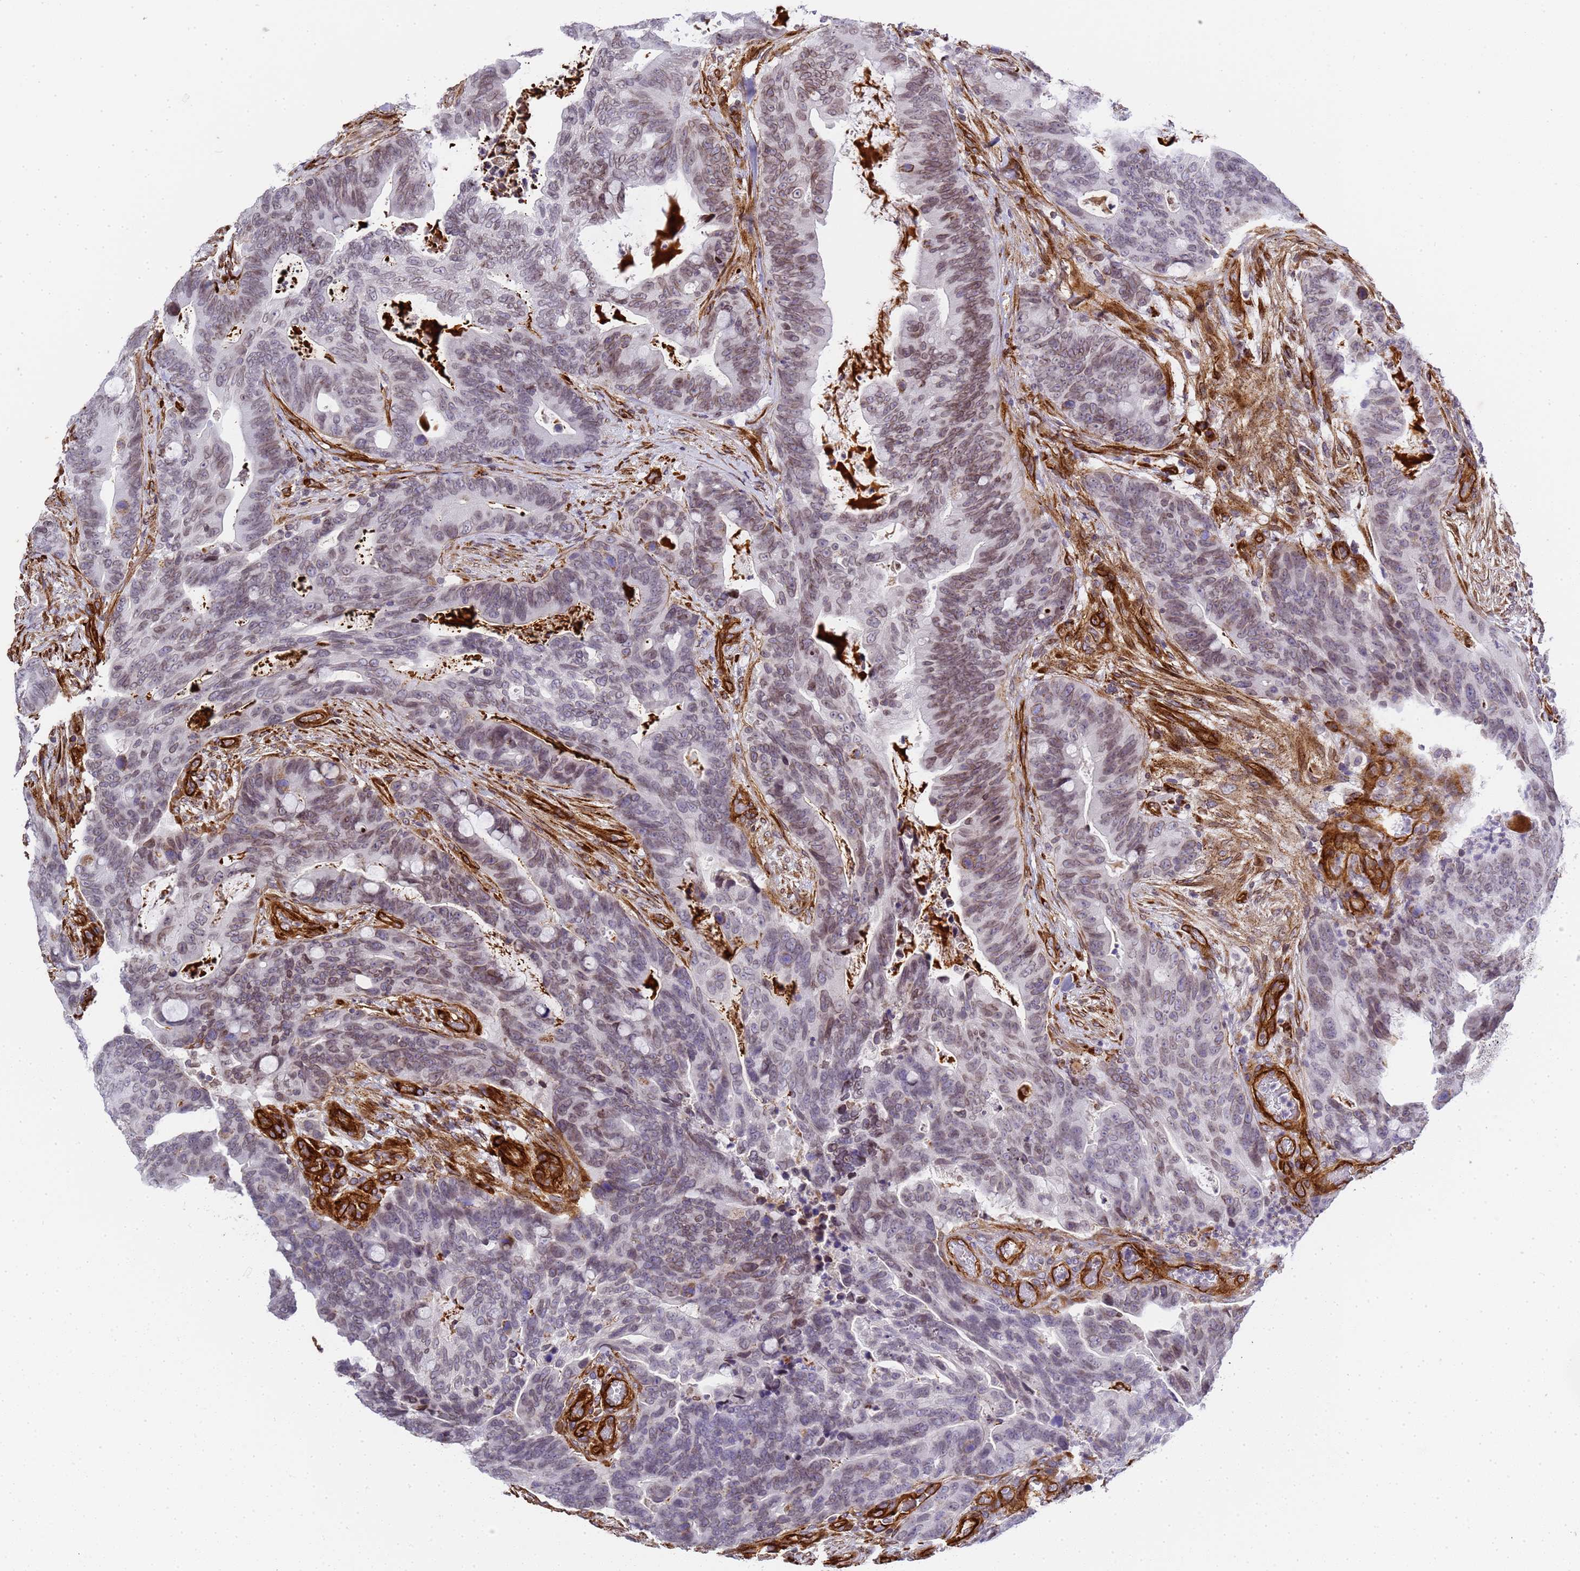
{"staining": {"intensity": "weak", "quantity": "25%-75%", "location": "nuclear"}, "tissue": "colorectal cancer", "cell_type": "Tumor cells", "image_type": "cancer", "snomed": [{"axis": "morphology", "description": "Adenocarcinoma, NOS"}, {"axis": "topography", "description": "Colon"}], "caption": "DAB immunohistochemical staining of adenocarcinoma (colorectal) exhibits weak nuclear protein positivity in about 25%-75% of tumor cells.", "gene": "IGFBP7", "patient": {"sex": "female", "age": 82}}